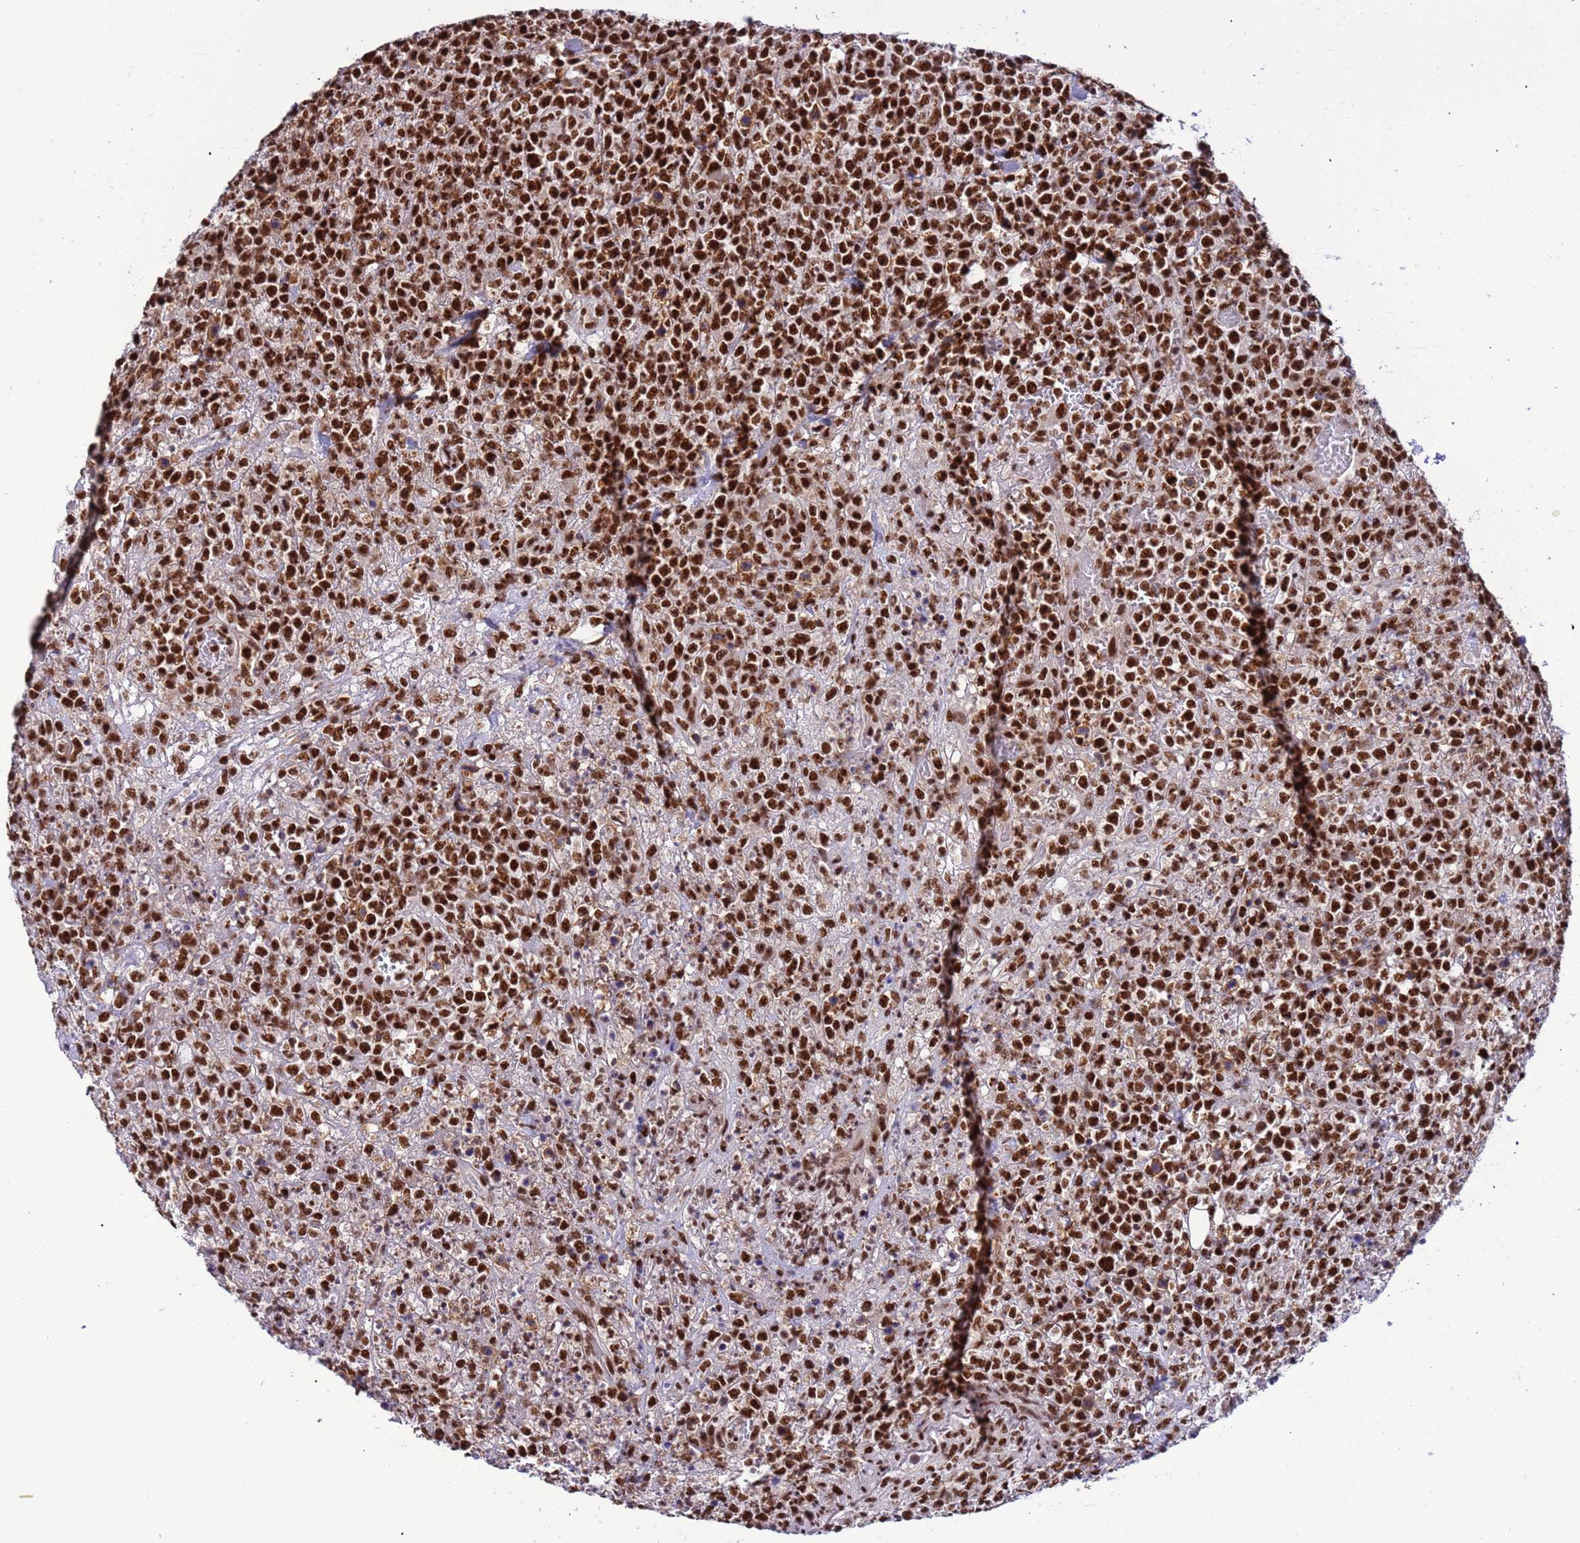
{"staining": {"intensity": "strong", "quantity": ">75%", "location": "nuclear"}, "tissue": "lymphoma", "cell_type": "Tumor cells", "image_type": "cancer", "snomed": [{"axis": "morphology", "description": "Malignant lymphoma, non-Hodgkin's type, High grade"}, {"axis": "topography", "description": "Colon"}], "caption": "This micrograph reveals lymphoma stained with IHC to label a protein in brown. The nuclear of tumor cells show strong positivity for the protein. Nuclei are counter-stained blue.", "gene": "SRRT", "patient": {"sex": "female", "age": 53}}